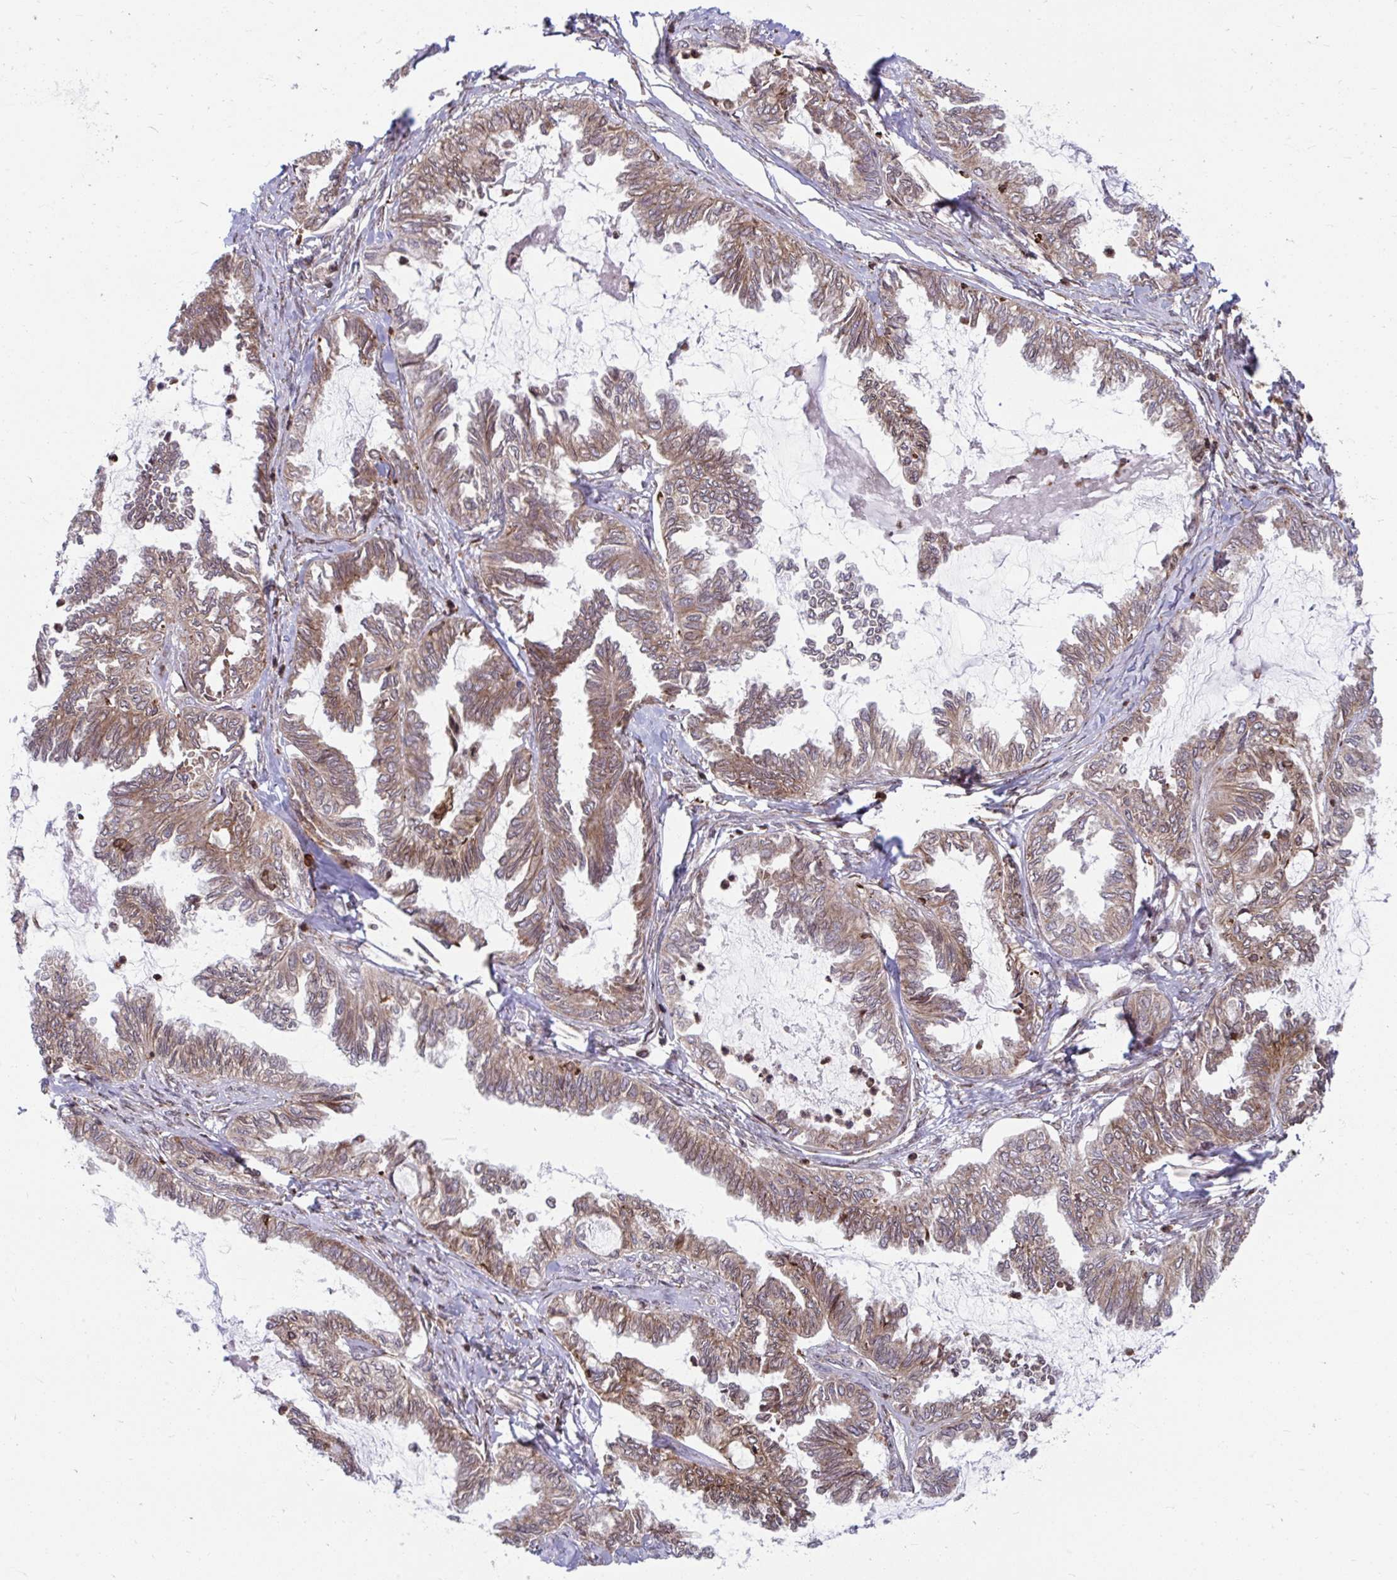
{"staining": {"intensity": "moderate", "quantity": ">75%", "location": "cytoplasmic/membranous"}, "tissue": "ovarian cancer", "cell_type": "Tumor cells", "image_type": "cancer", "snomed": [{"axis": "morphology", "description": "Carcinoma, endometroid"}, {"axis": "topography", "description": "Ovary"}], "caption": "Immunohistochemistry (IHC) photomicrograph of neoplastic tissue: ovarian cancer (endometroid carcinoma) stained using IHC displays medium levels of moderate protein expression localized specifically in the cytoplasmic/membranous of tumor cells, appearing as a cytoplasmic/membranous brown color.", "gene": "STIM2", "patient": {"sex": "female", "age": 70}}